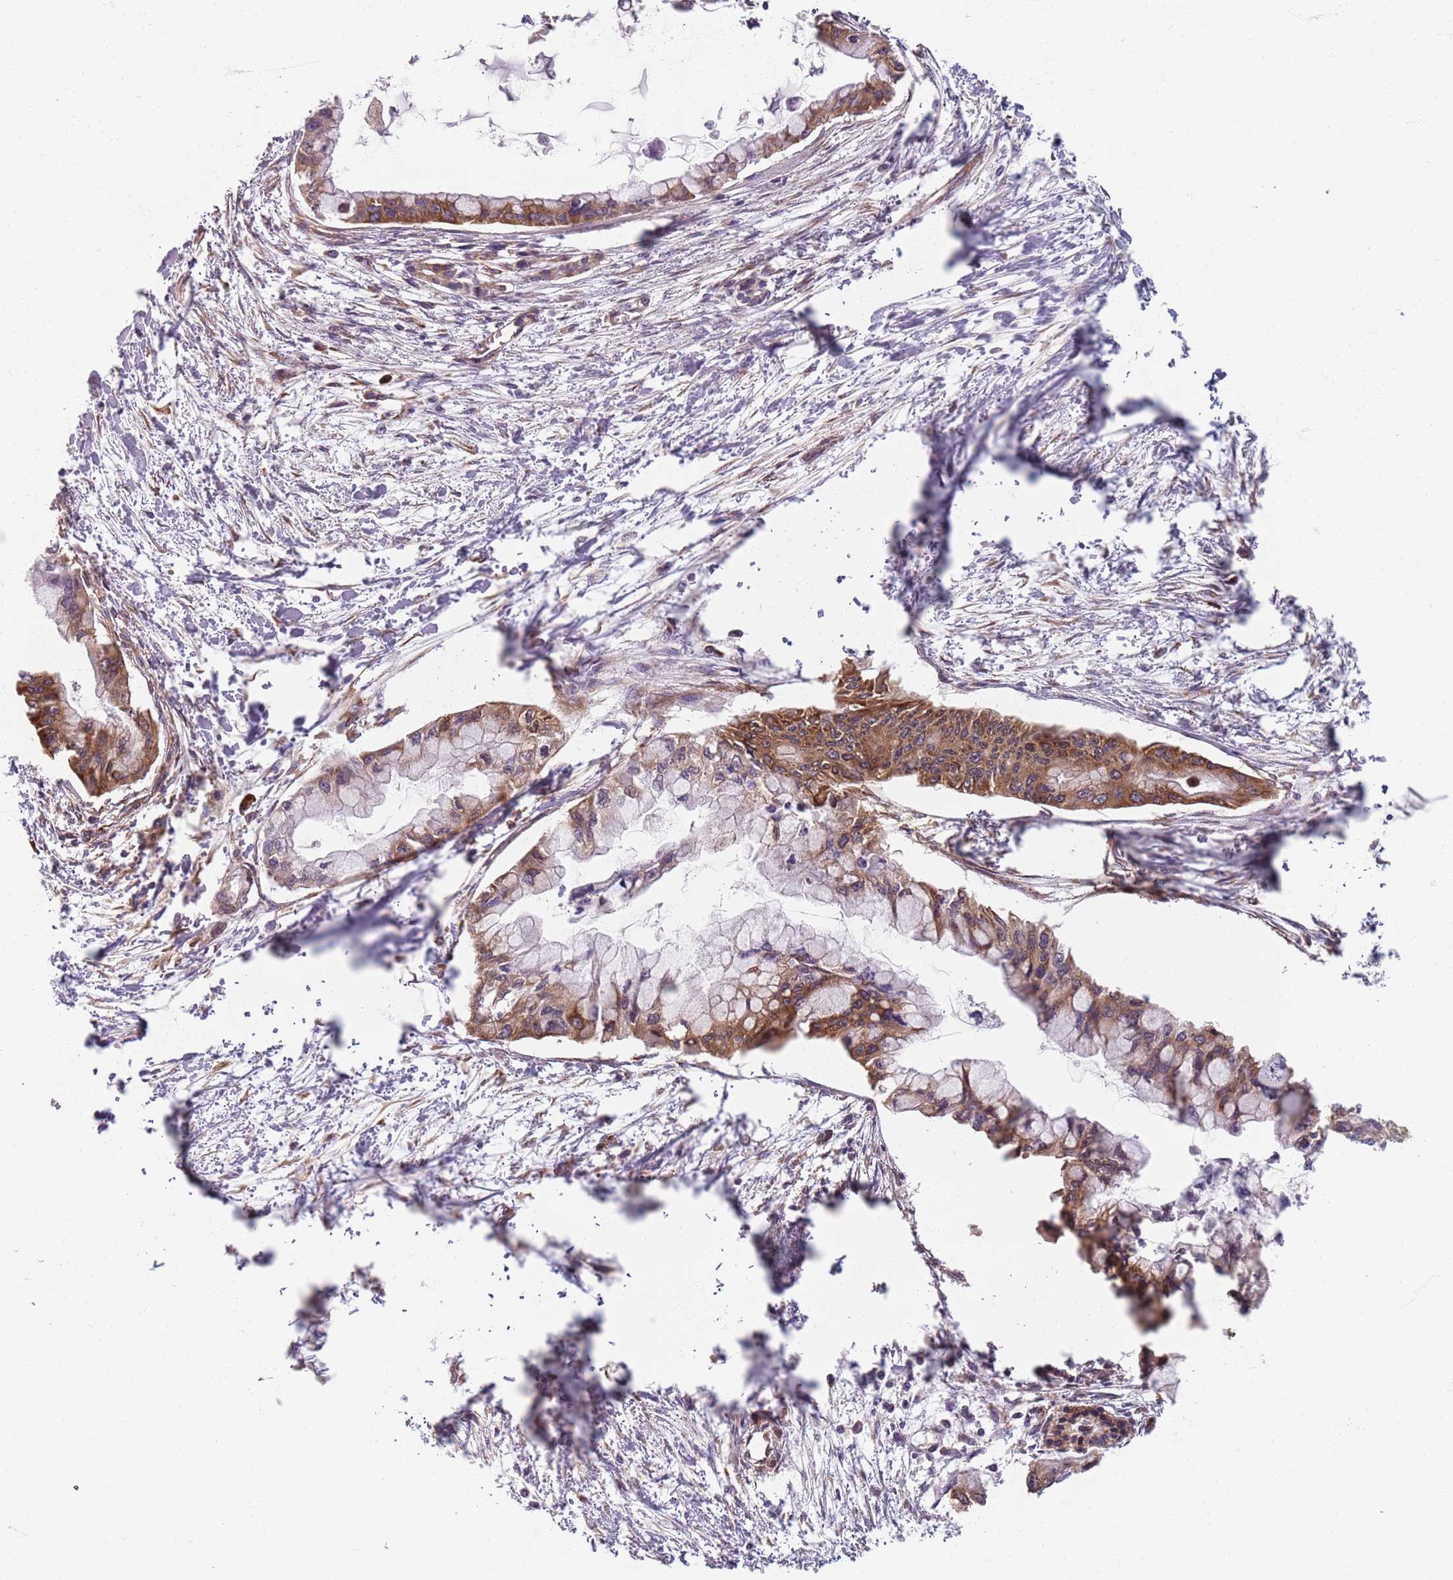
{"staining": {"intensity": "moderate", "quantity": "25%-75%", "location": "cytoplasmic/membranous"}, "tissue": "pancreatic cancer", "cell_type": "Tumor cells", "image_type": "cancer", "snomed": [{"axis": "morphology", "description": "Adenocarcinoma, NOS"}, {"axis": "topography", "description": "Pancreas"}], "caption": "The photomicrograph reveals staining of pancreatic cancer (adenocarcinoma), revealing moderate cytoplasmic/membranous protein positivity (brown color) within tumor cells.", "gene": "NOTCH3", "patient": {"sex": "male", "age": 48}}